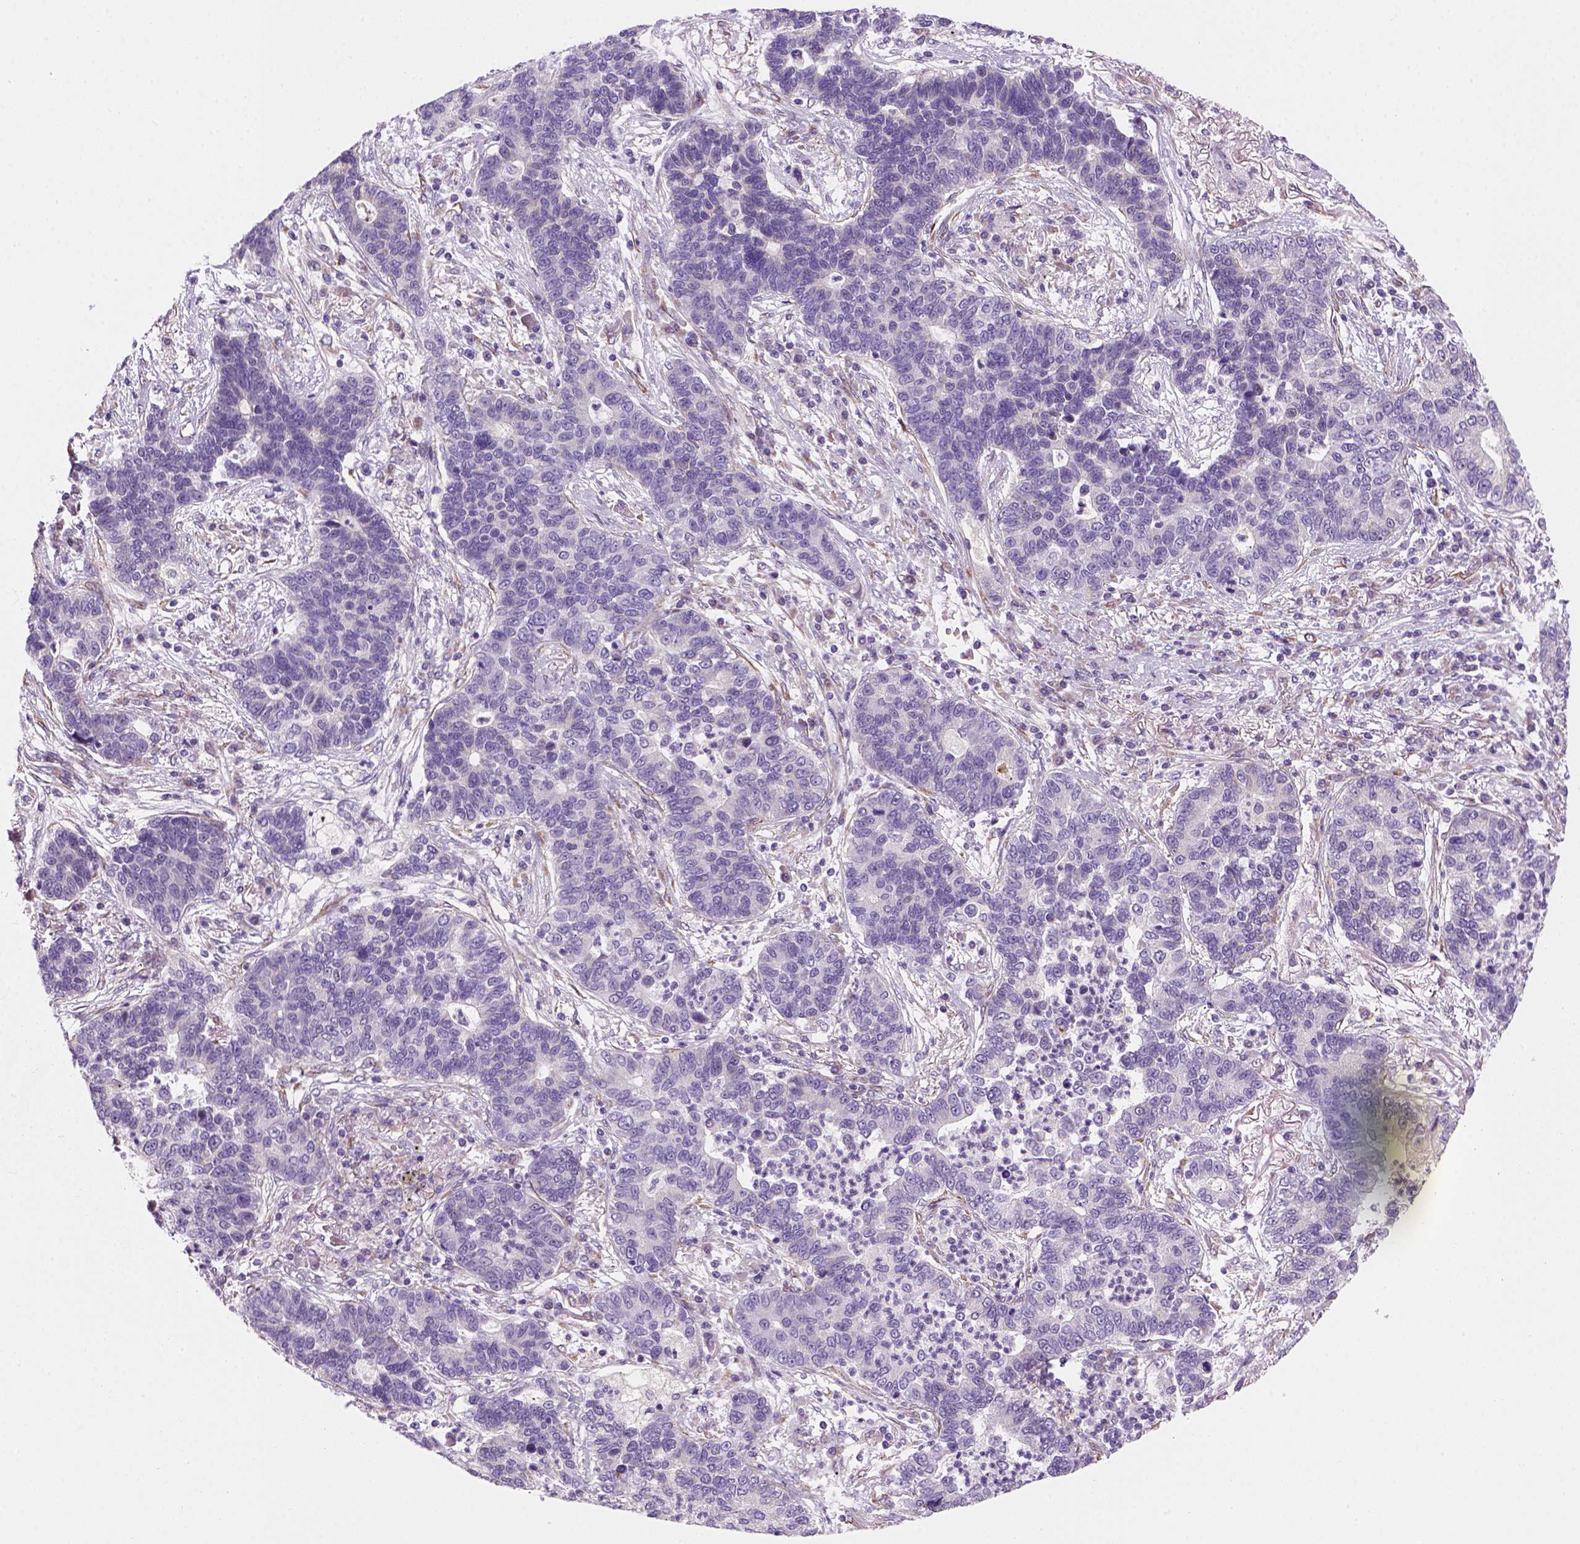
{"staining": {"intensity": "negative", "quantity": "none", "location": "none"}, "tissue": "lung cancer", "cell_type": "Tumor cells", "image_type": "cancer", "snomed": [{"axis": "morphology", "description": "Adenocarcinoma, NOS"}, {"axis": "topography", "description": "Lung"}], "caption": "An immunohistochemistry (IHC) histopathology image of adenocarcinoma (lung) is shown. There is no staining in tumor cells of adenocarcinoma (lung).", "gene": "CES2", "patient": {"sex": "female", "age": 57}}